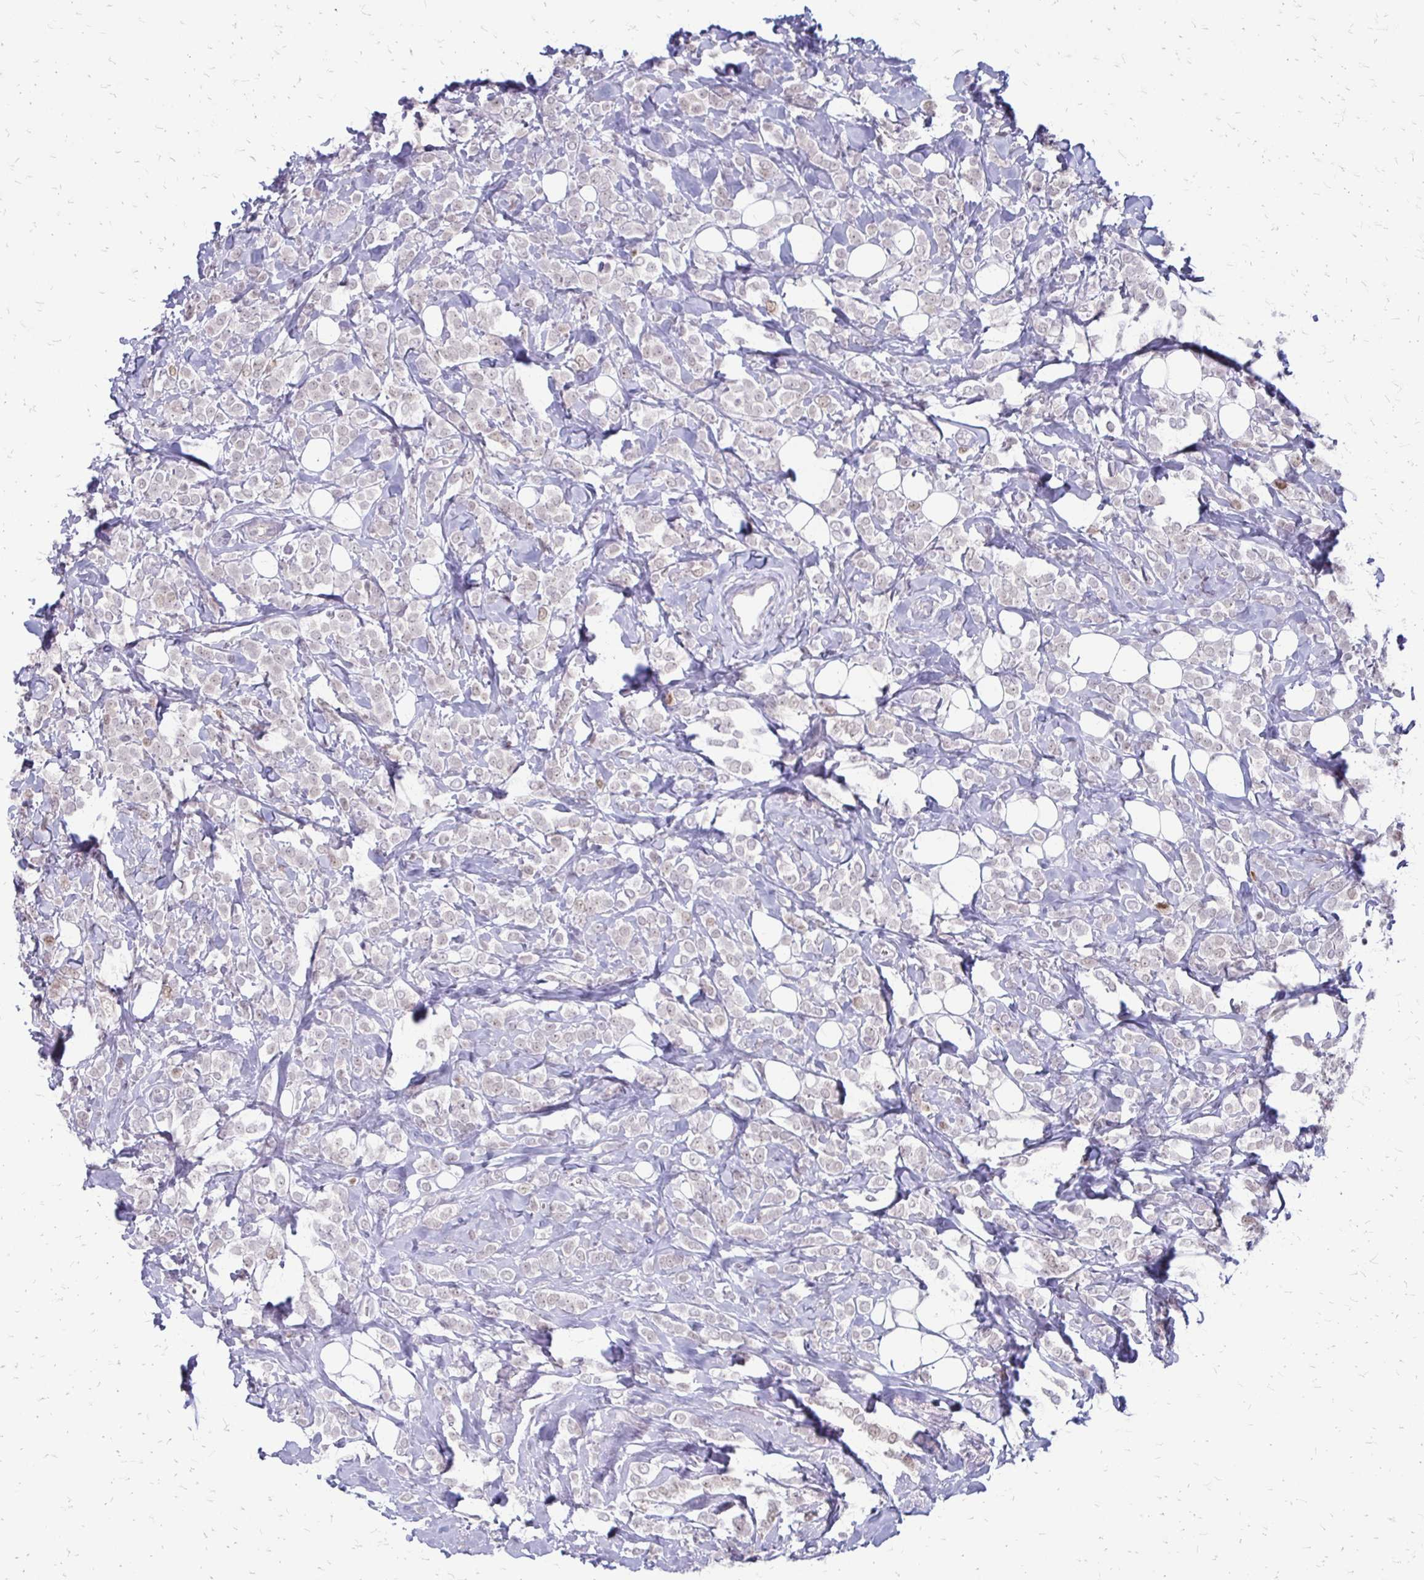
{"staining": {"intensity": "weak", "quantity": "25%-75%", "location": "nuclear"}, "tissue": "breast cancer", "cell_type": "Tumor cells", "image_type": "cancer", "snomed": [{"axis": "morphology", "description": "Lobular carcinoma"}, {"axis": "topography", "description": "Breast"}], "caption": "Protein analysis of breast cancer (lobular carcinoma) tissue reveals weak nuclear positivity in about 25%-75% of tumor cells.", "gene": "EED", "patient": {"sex": "female", "age": 49}}